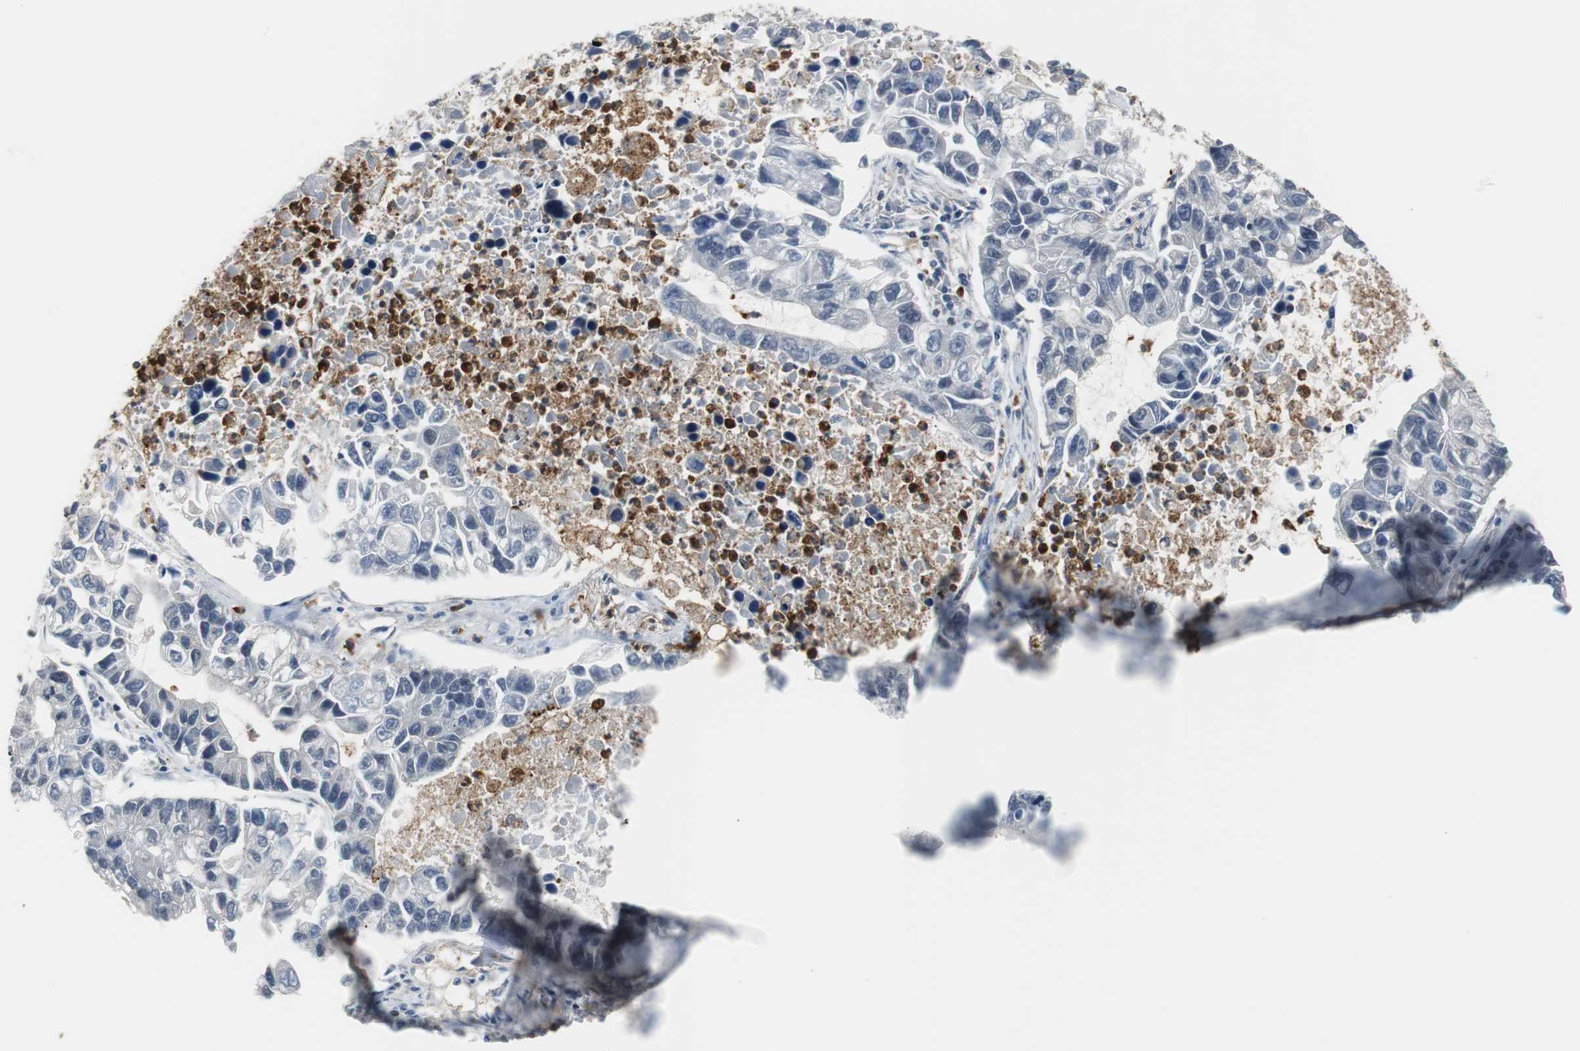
{"staining": {"intensity": "negative", "quantity": "none", "location": "none"}, "tissue": "lung cancer", "cell_type": "Tumor cells", "image_type": "cancer", "snomed": [{"axis": "morphology", "description": "Adenocarcinoma, NOS"}, {"axis": "topography", "description": "Lung"}], "caption": "The immunohistochemistry photomicrograph has no significant staining in tumor cells of lung cancer (adenocarcinoma) tissue. (Immunohistochemistry (ihc), brightfield microscopy, high magnification).", "gene": "SIRT1", "patient": {"sex": "female", "age": 51}}